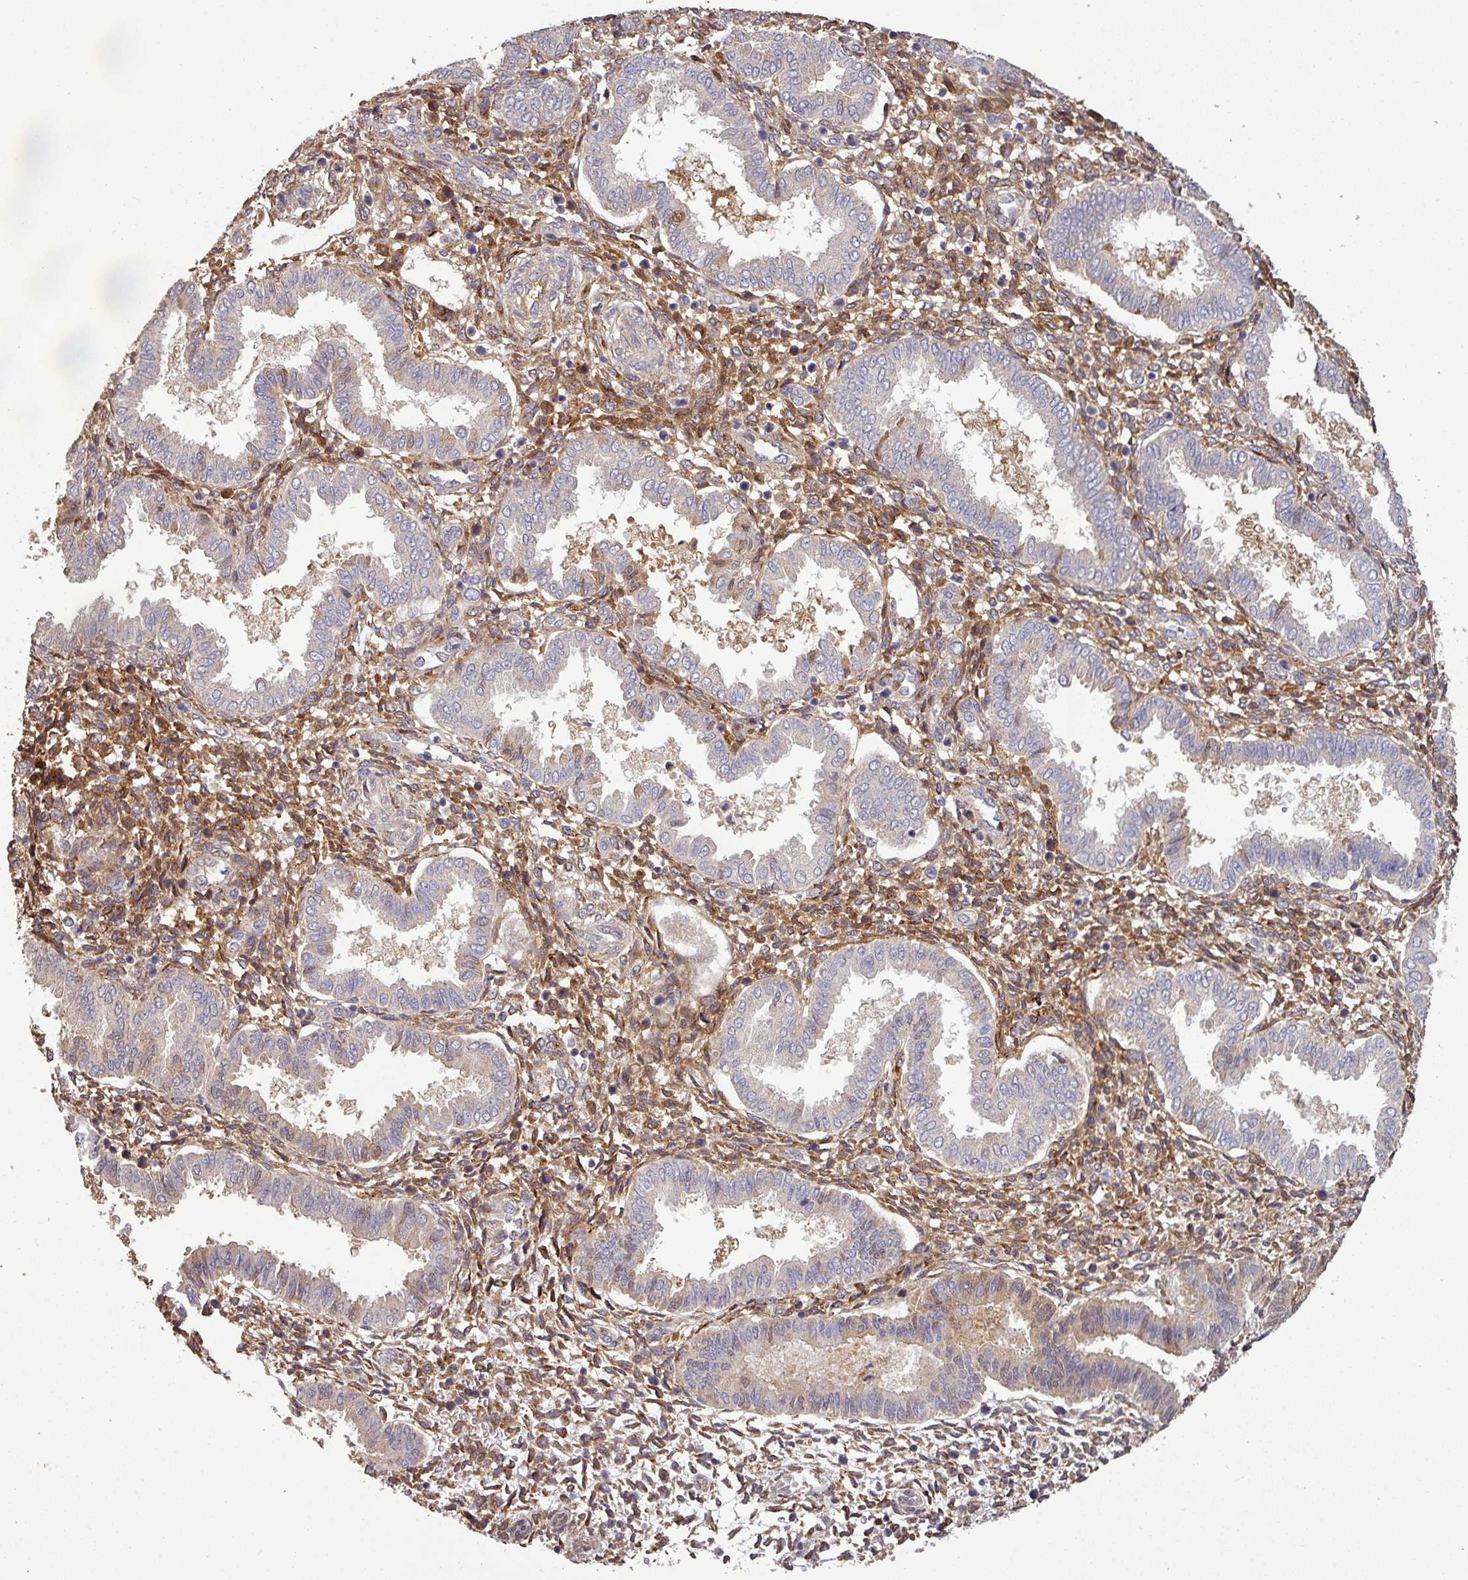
{"staining": {"intensity": "moderate", "quantity": "25%-75%", "location": "cytoplasmic/membranous"}, "tissue": "endometrium", "cell_type": "Cells in endometrial stroma", "image_type": "normal", "snomed": [{"axis": "morphology", "description": "Normal tissue, NOS"}, {"axis": "topography", "description": "Endometrium"}], "caption": "IHC micrograph of normal endometrium: endometrium stained using immunohistochemistry (IHC) displays medium levels of moderate protein expression localized specifically in the cytoplasmic/membranous of cells in endometrial stroma, appearing as a cytoplasmic/membranous brown color.", "gene": "ISLR", "patient": {"sex": "female", "age": 24}}